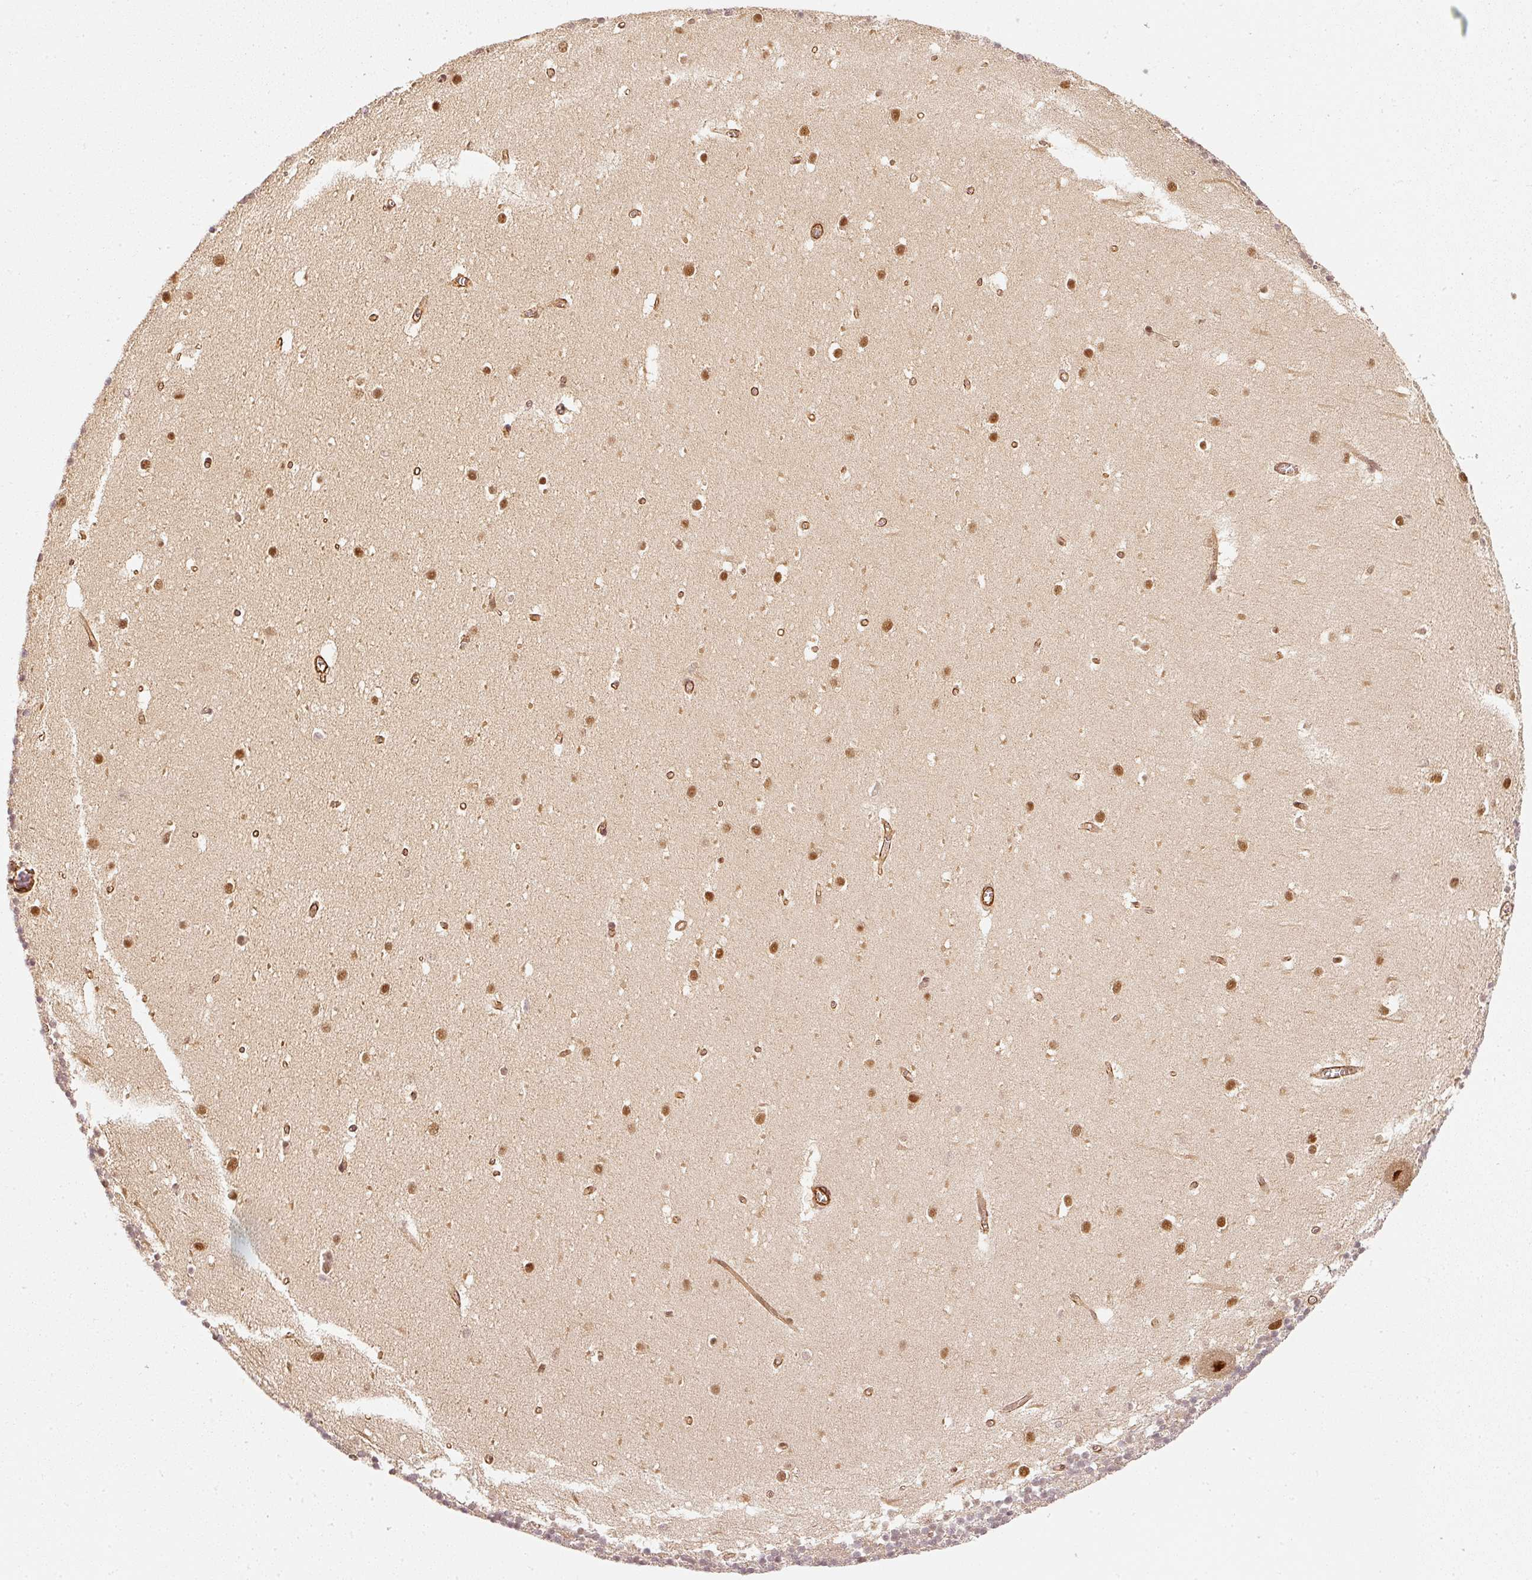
{"staining": {"intensity": "moderate", "quantity": "<25%", "location": "nuclear"}, "tissue": "cerebellum", "cell_type": "Cells in granular layer", "image_type": "normal", "snomed": [{"axis": "morphology", "description": "Normal tissue, NOS"}, {"axis": "topography", "description": "Cerebellum"}], "caption": "Approximately <25% of cells in granular layer in benign cerebellum display moderate nuclear protein positivity as visualized by brown immunohistochemical staining.", "gene": "PSMD1", "patient": {"sex": "male", "age": 54}}